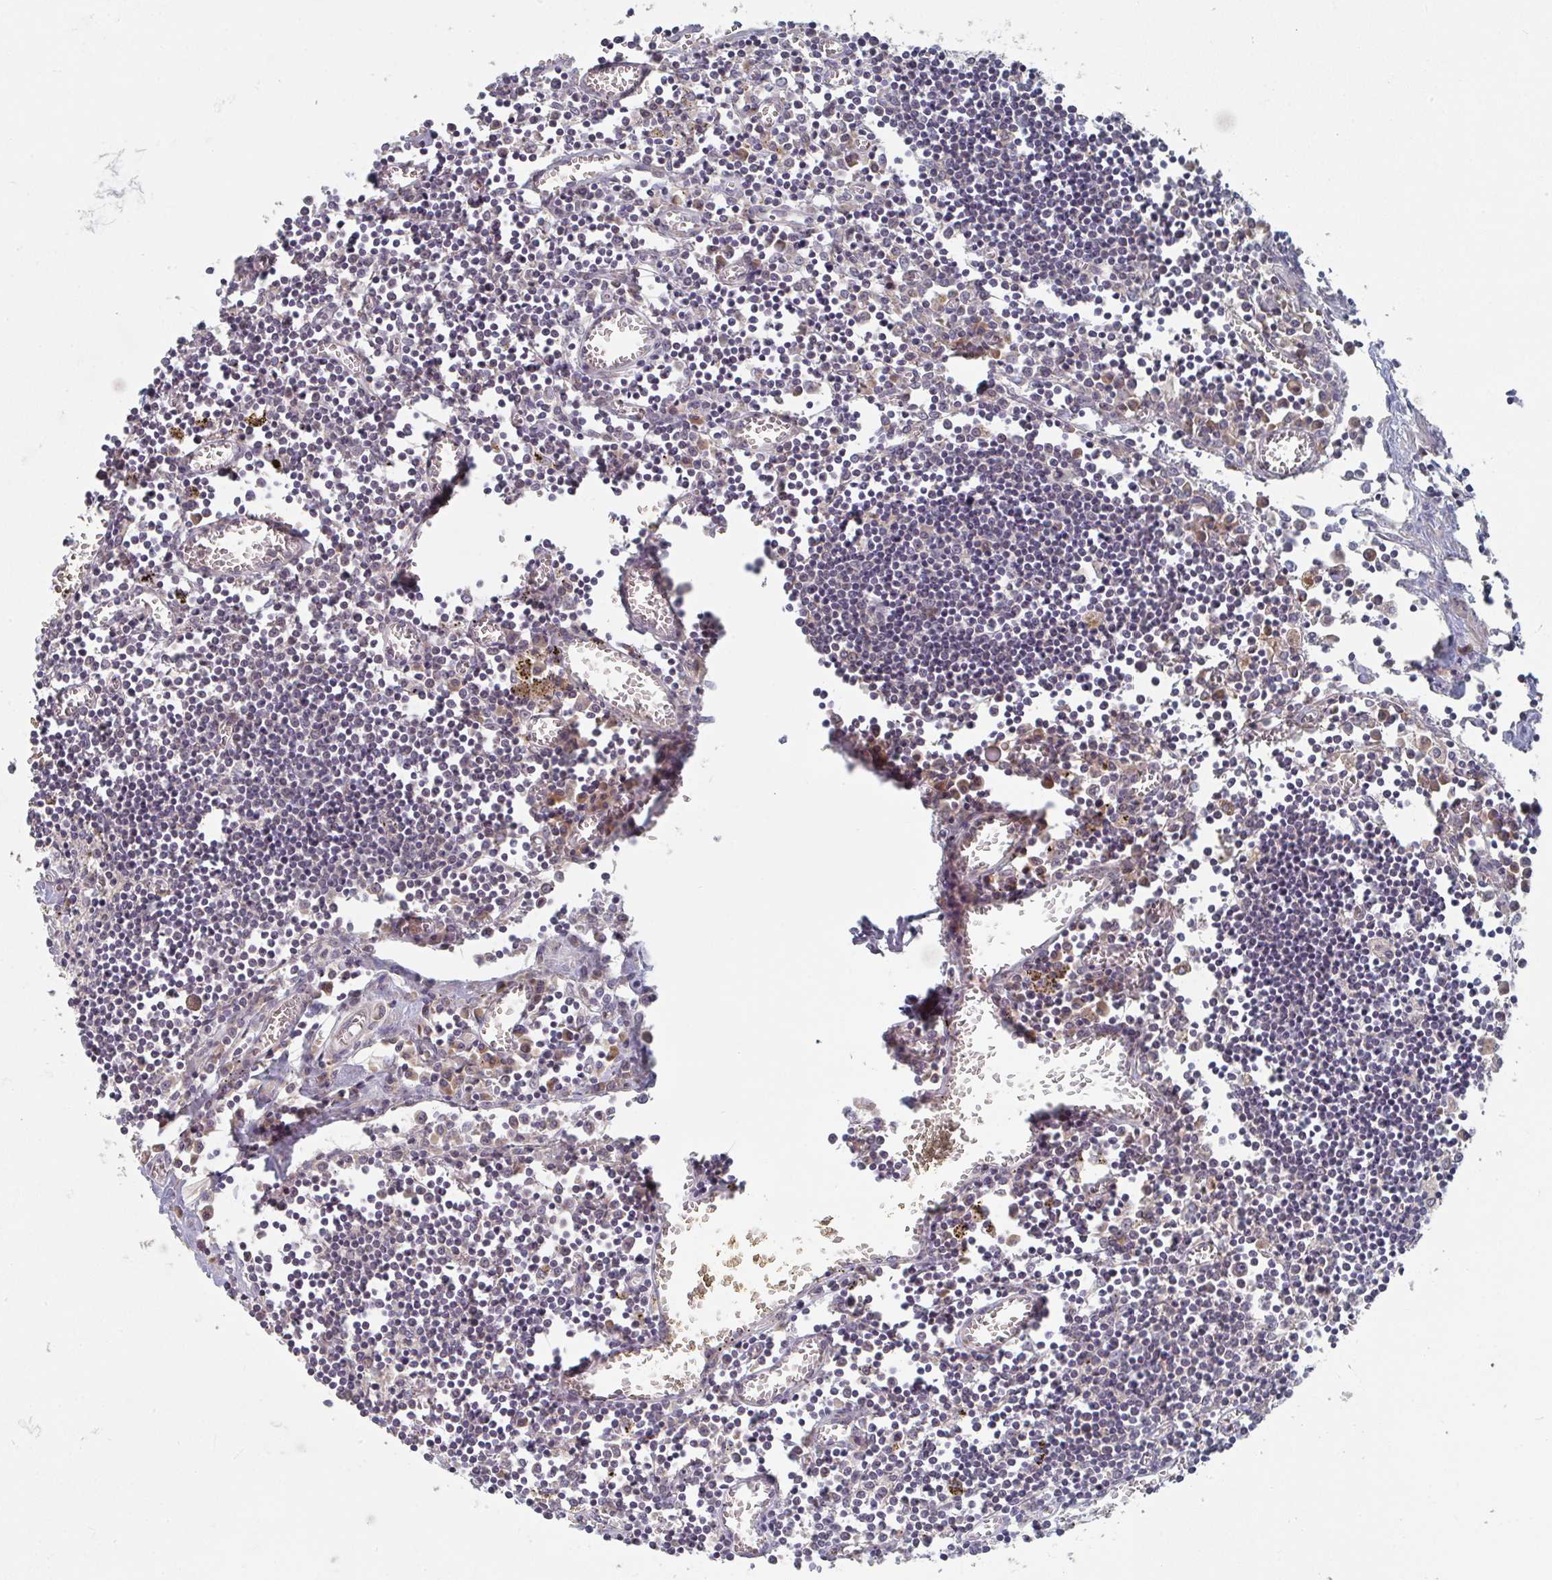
{"staining": {"intensity": "negative", "quantity": "none", "location": "none"}, "tissue": "lymph node", "cell_type": "Germinal center cells", "image_type": "normal", "snomed": [{"axis": "morphology", "description": "Normal tissue, NOS"}, {"axis": "topography", "description": "Lymph node"}], "caption": "Histopathology image shows no significant protein expression in germinal center cells of unremarkable lymph node. Brightfield microscopy of immunohistochemistry stained with DAB (brown) and hematoxylin (blue), captured at high magnification.", "gene": "ELOVL1", "patient": {"sex": "male", "age": 66}}